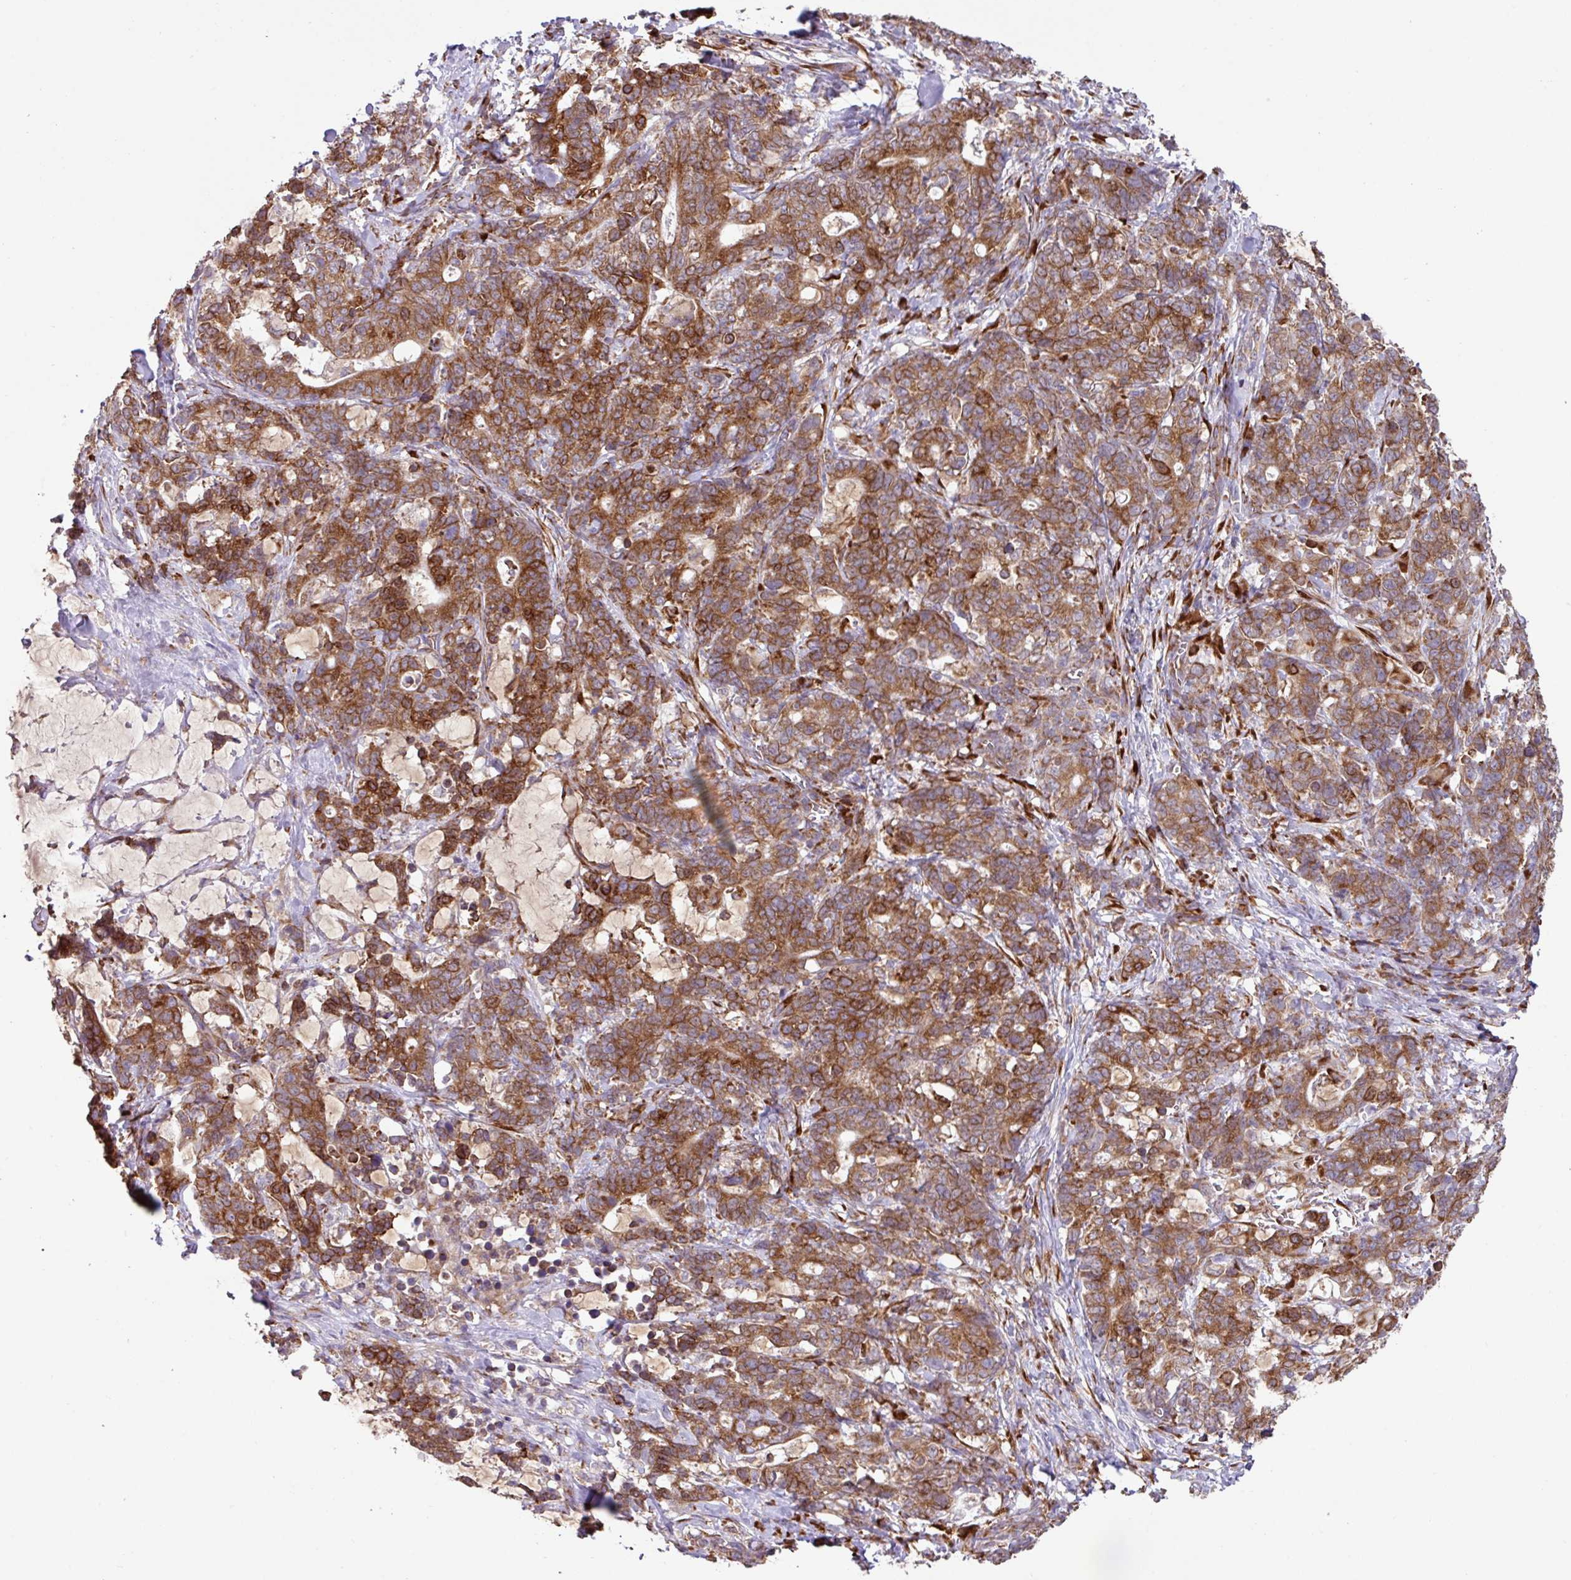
{"staining": {"intensity": "strong", "quantity": ">75%", "location": "cytoplasmic/membranous"}, "tissue": "stomach cancer", "cell_type": "Tumor cells", "image_type": "cancer", "snomed": [{"axis": "morphology", "description": "Normal tissue, NOS"}, {"axis": "morphology", "description": "Adenocarcinoma, NOS"}, {"axis": "topography", "description": "Stomach"}], "caption": "The image demonstrates staining of stomach adenocarcinoma, revealing strong cytoplasmic/membranous protein staining (brown color) within tumor cells.", "gene": "SLC39A7", "patient": {"sex": "female", "age": 64}}